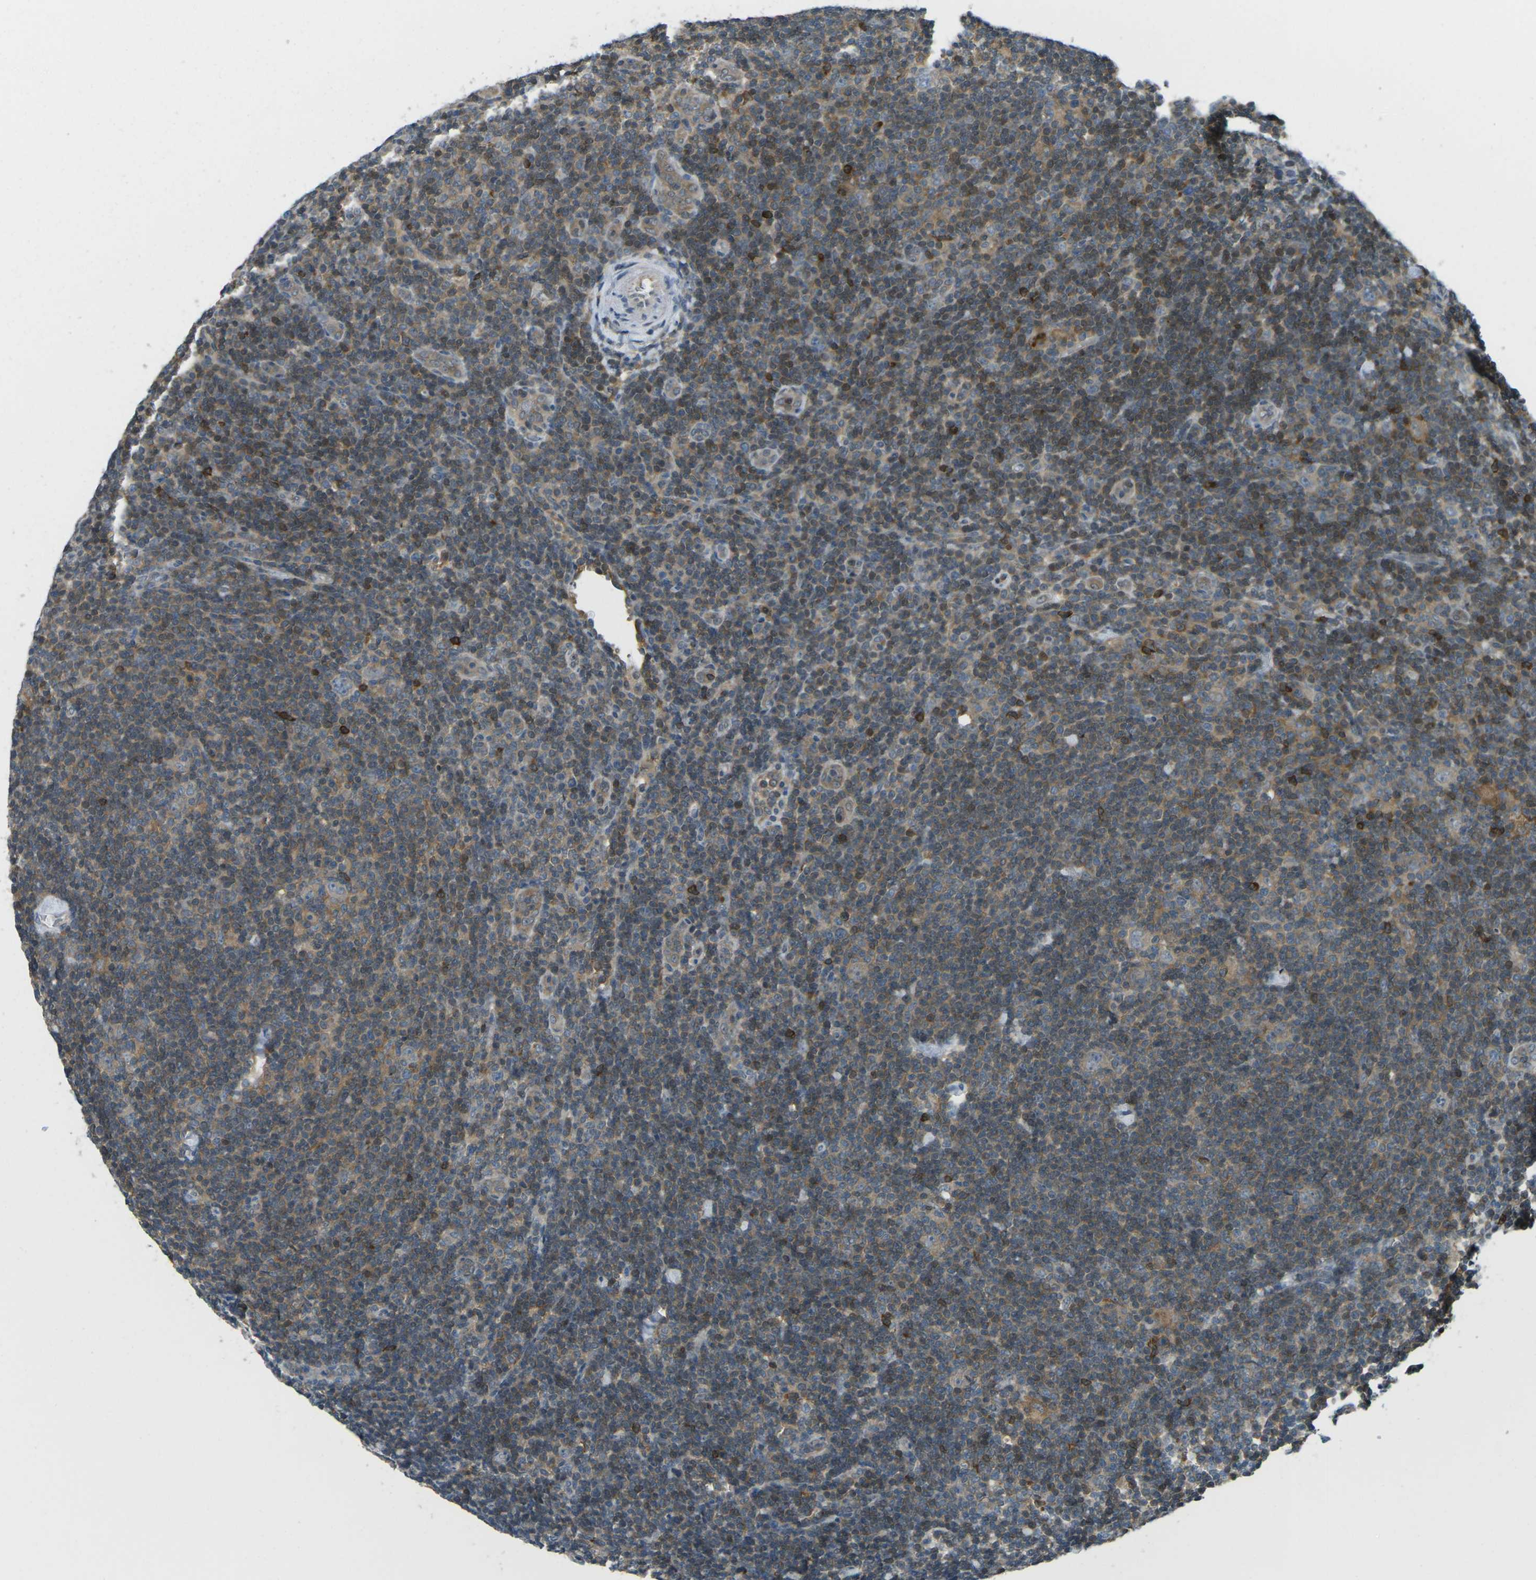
{"staining": {"intensity": "weak", "quantity": "<25%", "location": "cytoplasmic/membranous"}, "tissue": "lymphoma", "cell_type": "Tumor cells", "image_type": "cancer", "snomed": [{"axis": "morphology", "description": "Hodgkin's disease, NOS"}, {"axis": "topography", "description": "Lymph node"}], "caption": "This is an immunohistochemistry (IHC) histopathology image of human lymphoma. There is no expression in tumor cells.", "gene": "PIEZO2", "patient": {"sex": "female", "age": 57}}